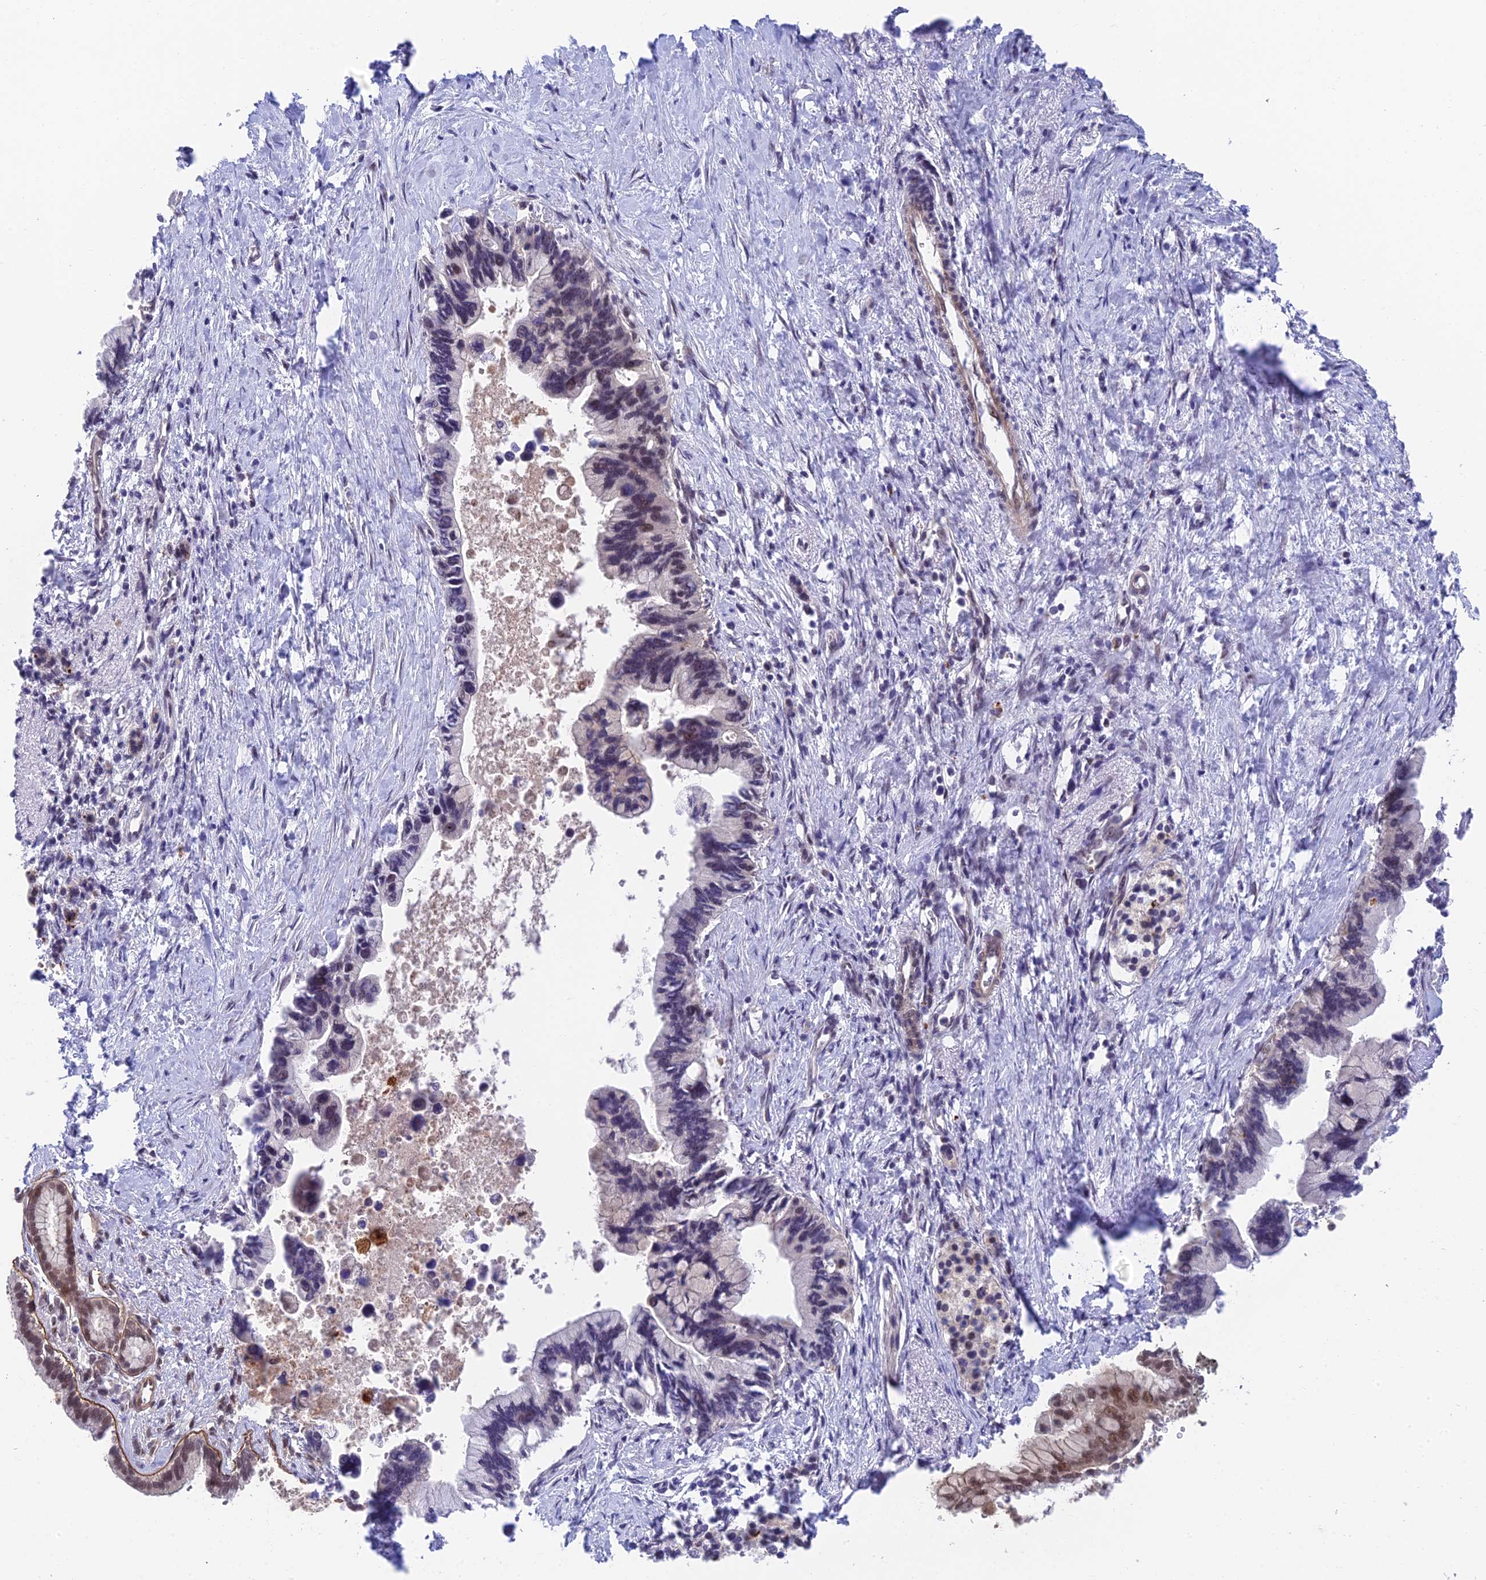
{"staining": {"intensity": "weak", "quantity": "25%-75%", "location": "nuclear"}, "tissue": "pancreatic cancer", "cell_type": "Tumor cells", "image_type": "cancer", "snomed": [{"axis": "morphology", "description": "Adenocarcinoma, NOS"}, {"axis": "topography", "description": "Pancreas"}], "caption": "Protein staining of pancreatic adenocarcinoma tissue shows weak nuclear expression in about 25%-75% of tumor cells. The staining is performed using DAB (3,3'-diaminobenzidine) brown chromogen to label protein expression. The nuclei are counter-stained blue using hematoxylin.", "gene": "NSMCE1", "patient": {"sex": "female", "age": 83}}